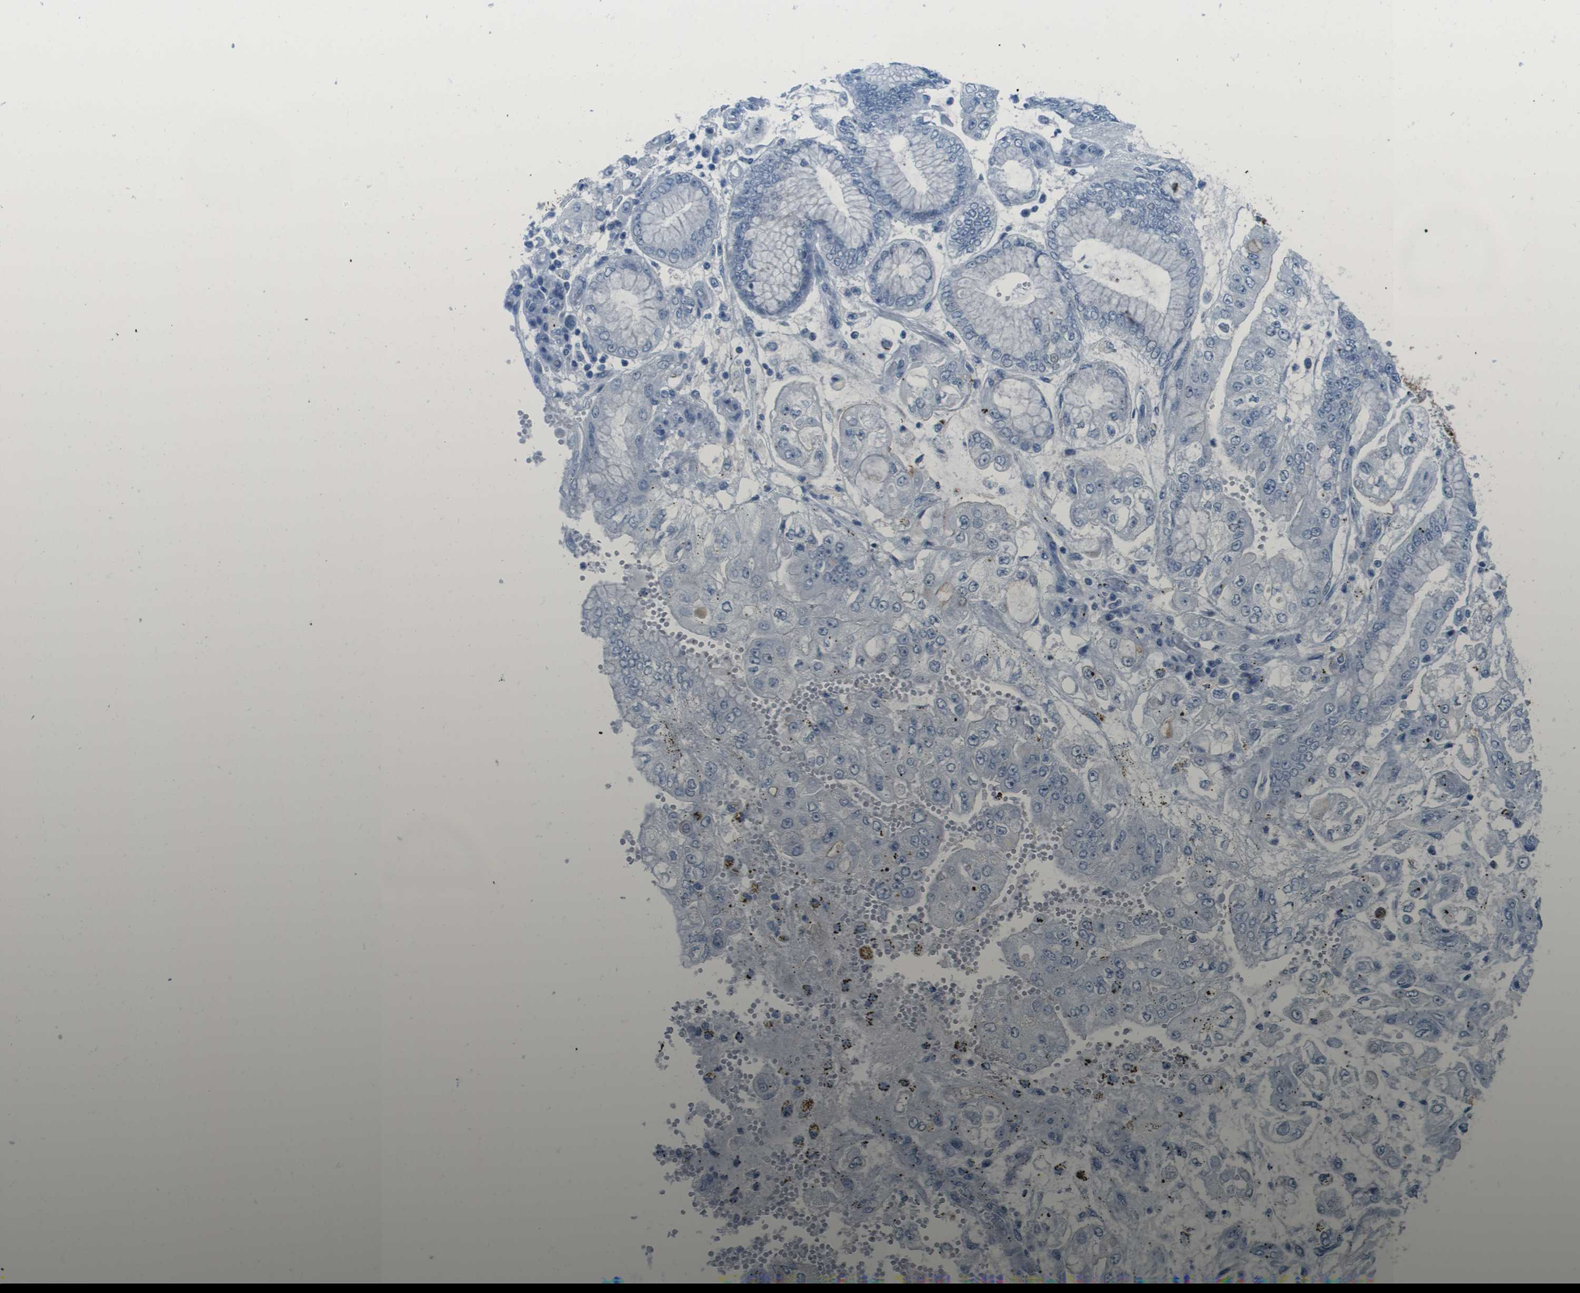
{"staining": {"intensity": "negative", "quantity": "none", "location": "none"}, "tissue": "stomach cancer", "cell_type": "Tumor cells", "image_type": "cancer", "snomed": [{"axis": "morphology", "description": "Adenocarcinoma, NOS"}, {"axis": "topography", "description": "Stomach"}], "caption": "Micrograph shows no significant protein expression in tumor cells of adenocarcinoma (stomach).", "gene": "CDHR2", "patient": {"sex": "male", "age": 76}}